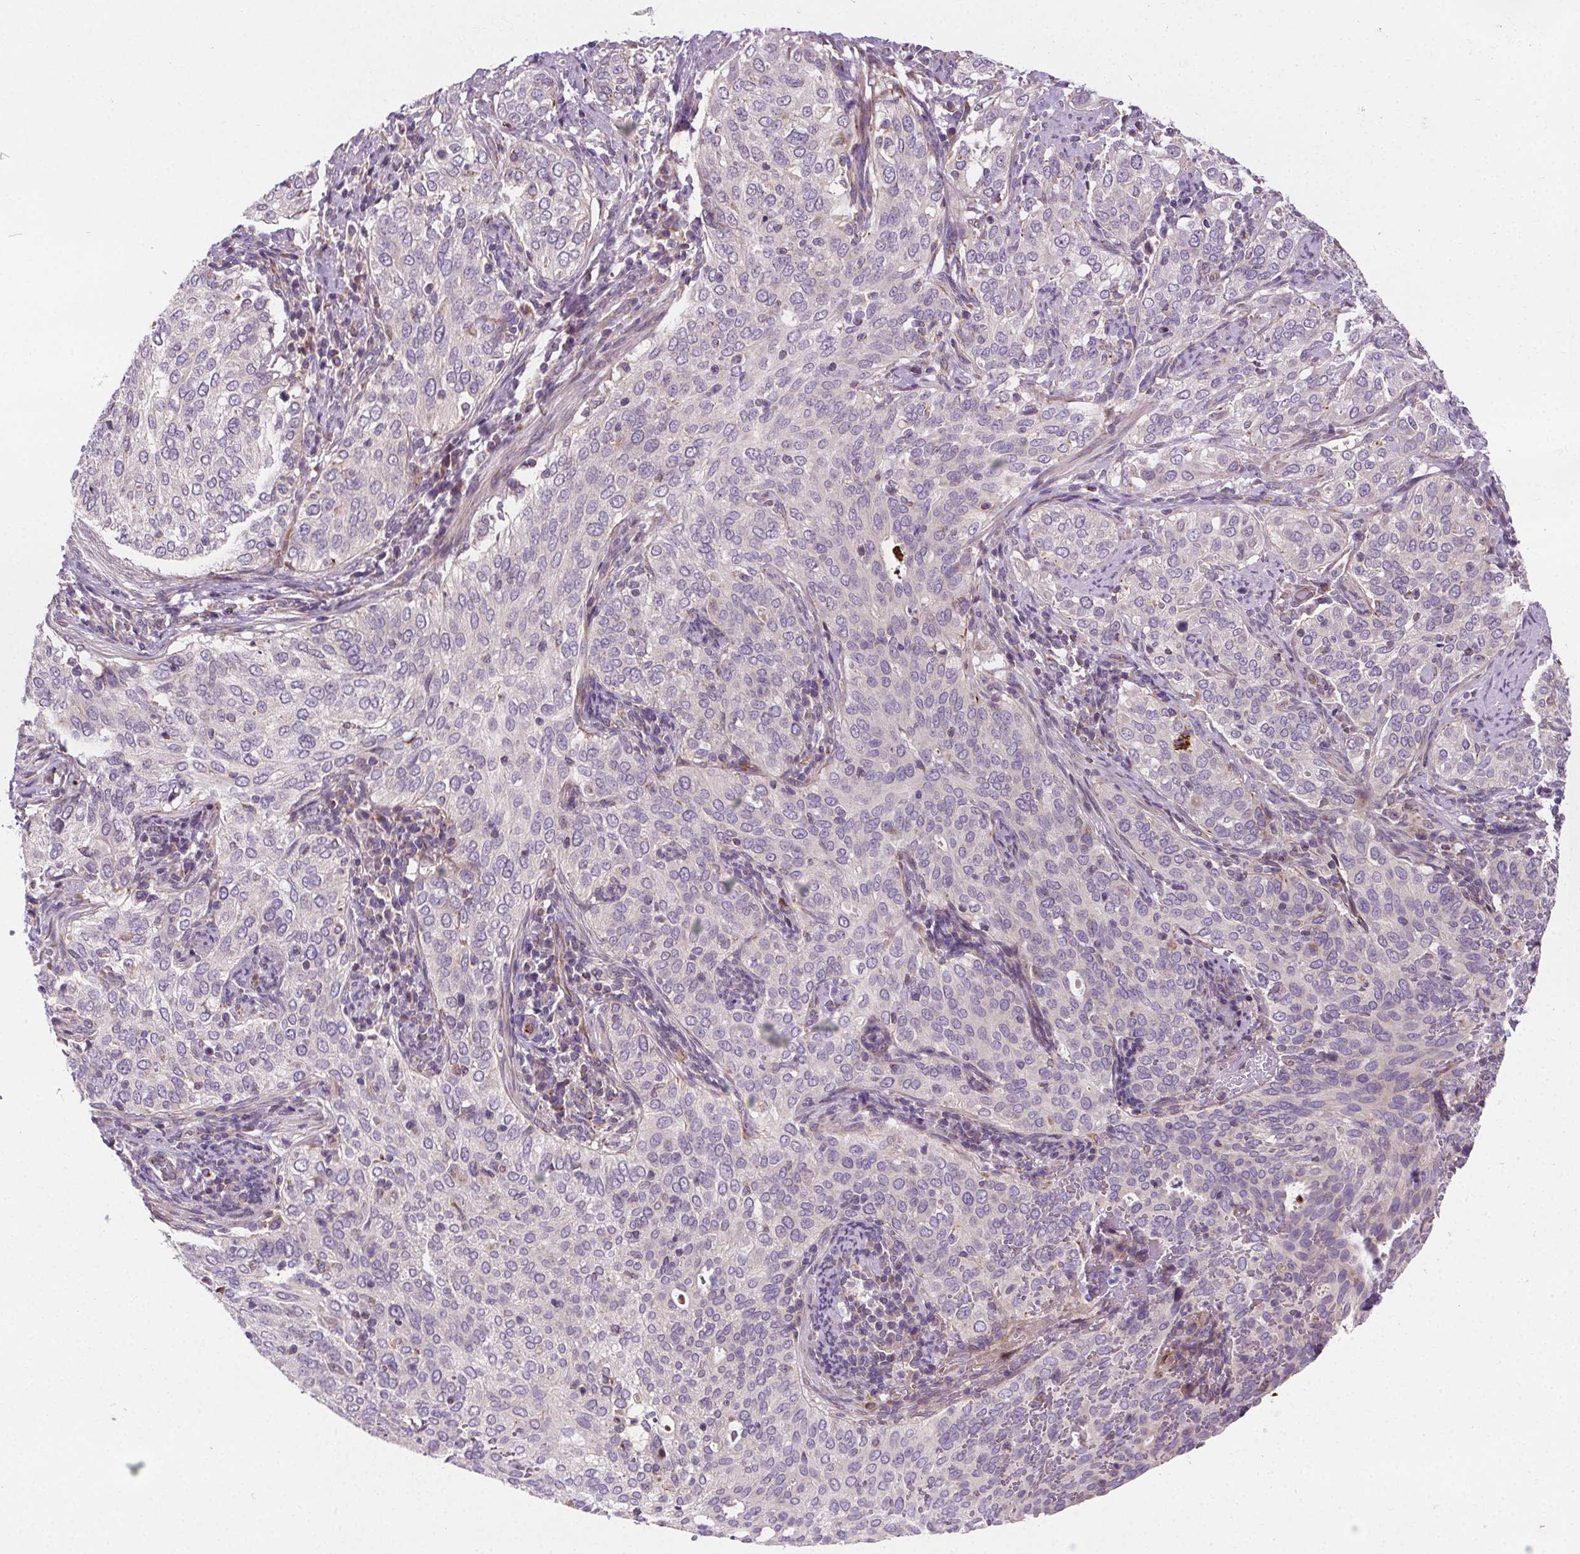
{"staining": {"intensity": "negative", "quantity": "none", "location": "none"}, "tissue": "cervical cancer", "cell_type": "Tumor cells", "image_type": "cancer", "snomed": [{"axis": "morphology", "description": "Squamous cell carcinoma, NOS"}, {"axis": "topography", "description": "Cervix"}], "caption": "An IHC photomicrograph of cervical cancer (squamous cell carcinoma) is shown. There is no staining in tumor cells of cervical cancer (squamous cell carcinoma).", "gene": "GOLT1B", "patient": {"sex": "female", "age": 38}}